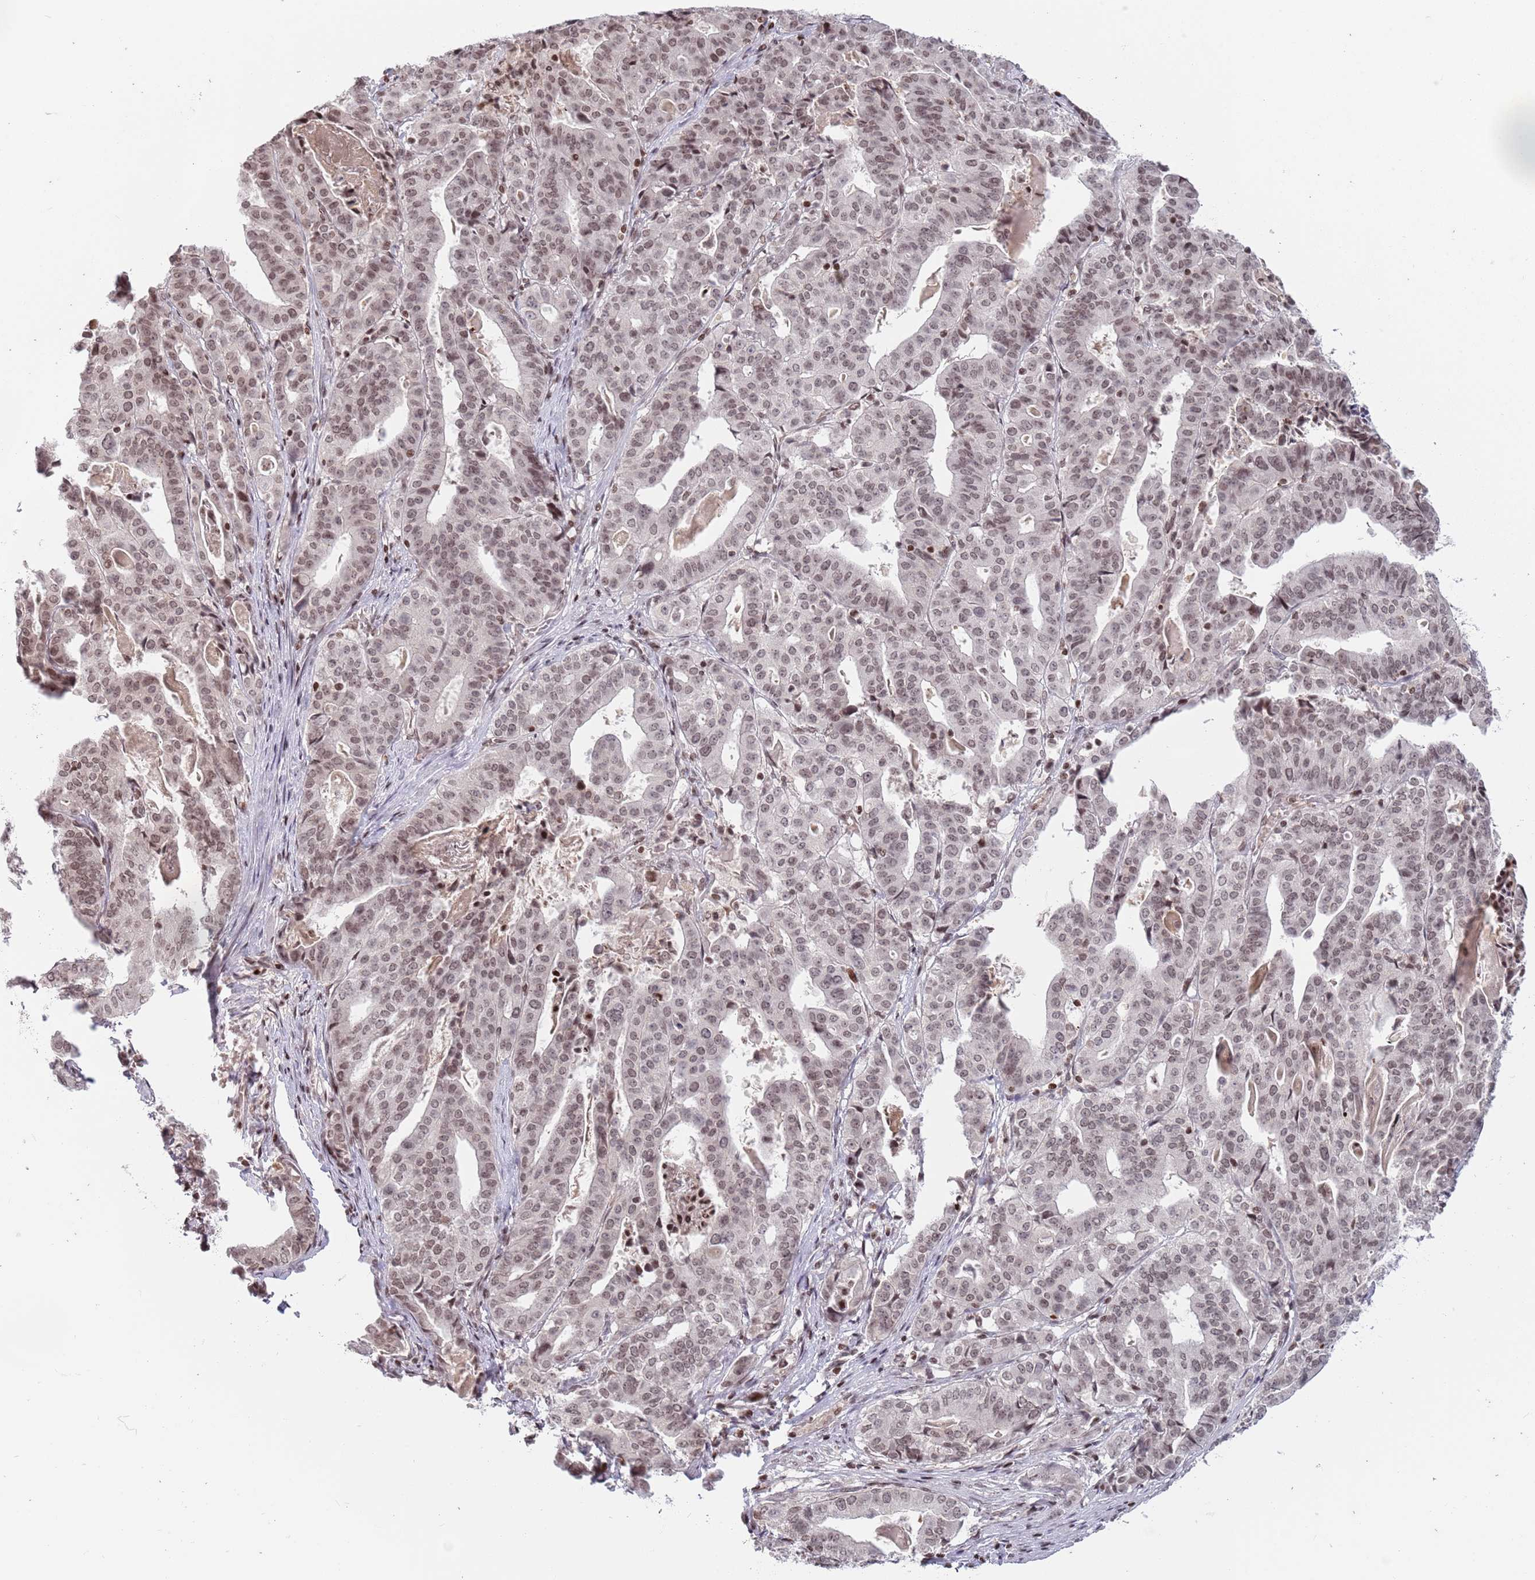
{"staining": {"intensity": "weak", "quantity": ">75%", "location": "nuclear"}, "tissue": "stomach cancer", "cell_type": "Tumor cells", "image_type": "cancer", "snomed": [{"axis": "morphology", "description": "Adenocarcinoma, NOS"}, {"axis": "topography", "description": "Stomach"}], "caption": "Adenocarcinoma (stomach) was stained to show a protein in brown. There is low levels of weak nuclear staining in approximately >75% of tumor cells.", "gene": "SH3RF3", "patient": {"sex": "male", "age": 48}}